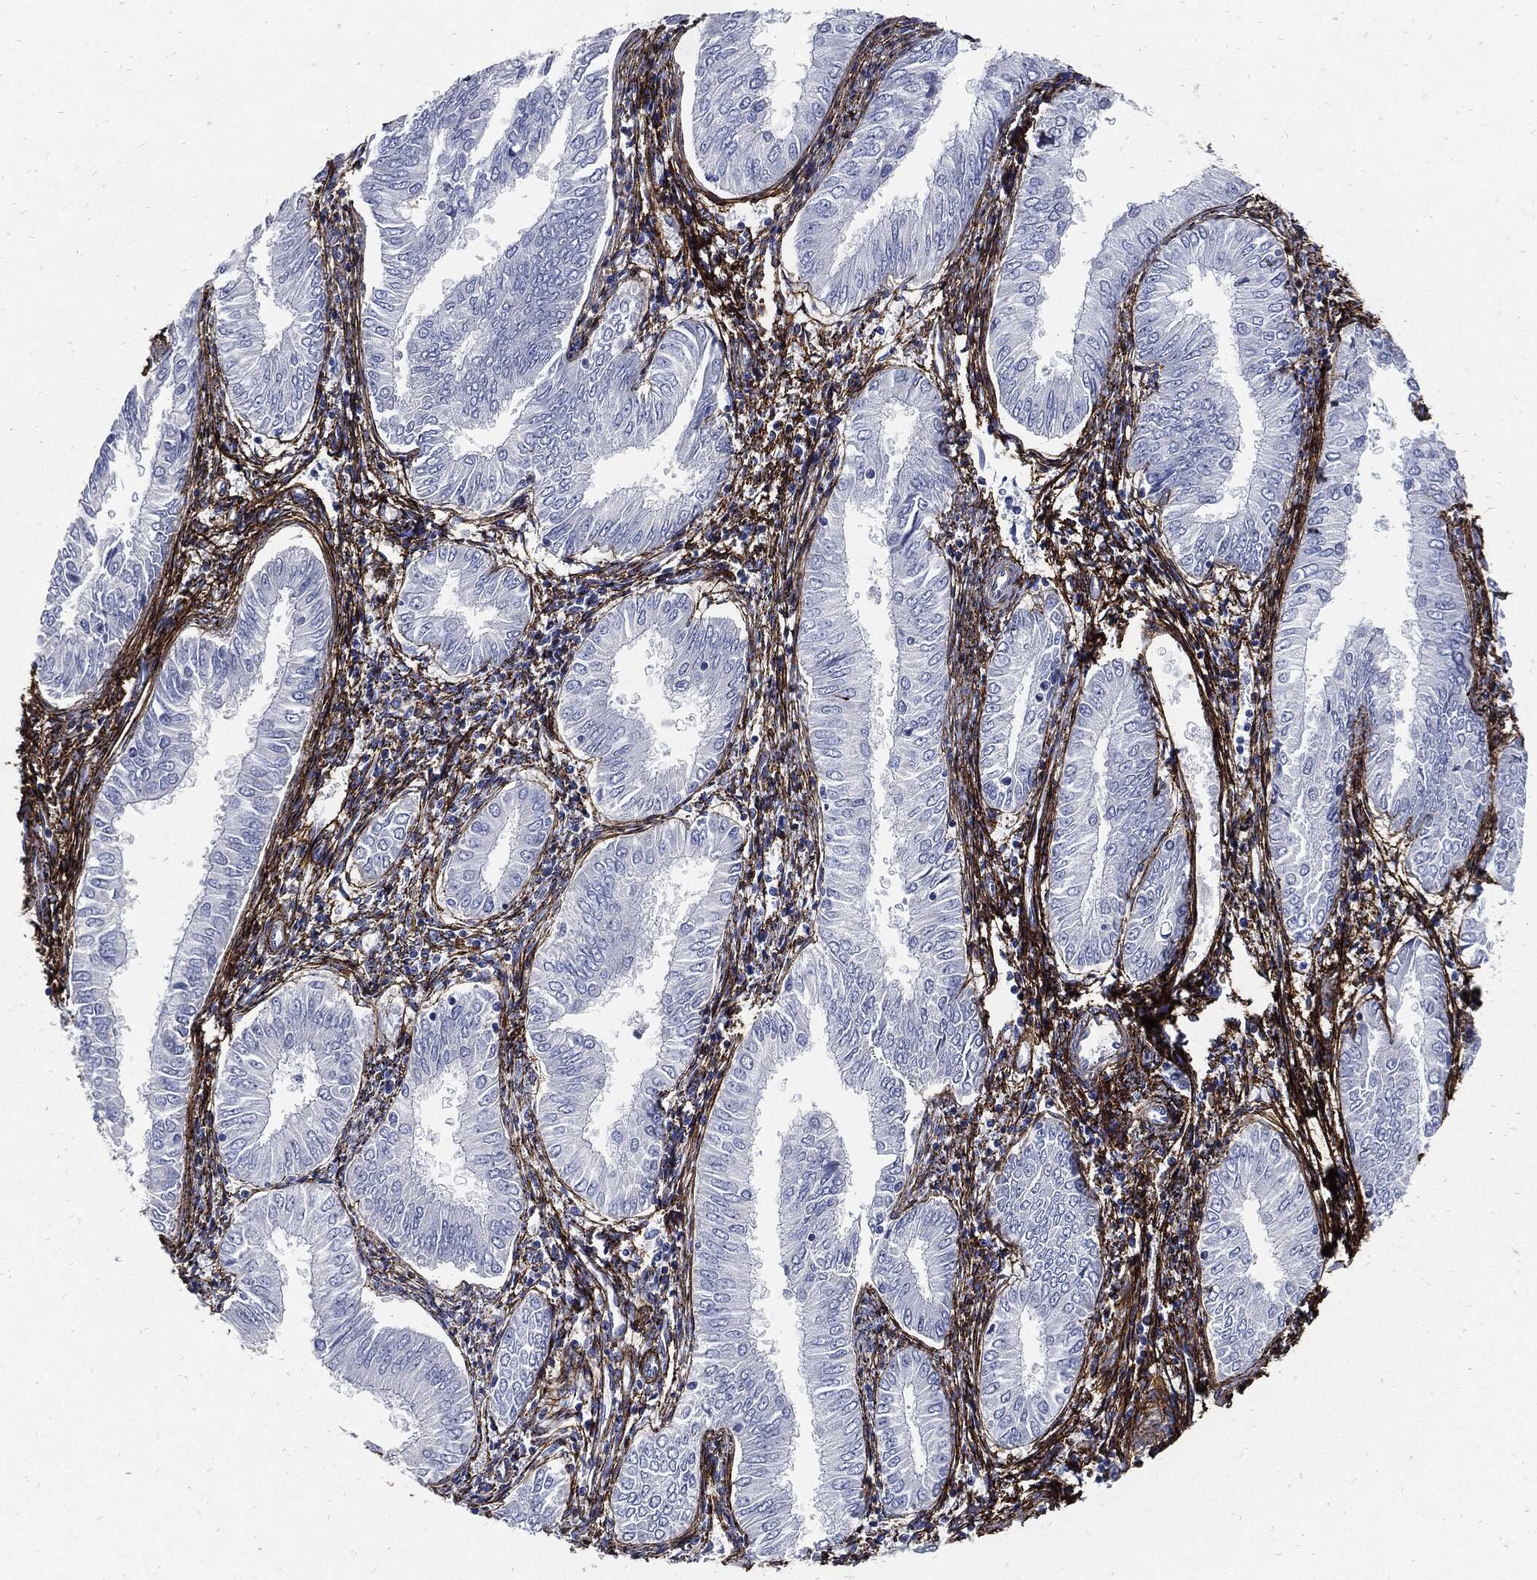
{"staining": {"intensity": "negative", "quantity": "none", "location": "none"}, "tissue": "endometrial cancer", "cell_type": "Tumor cells", "image_type": "cancer", "snomed": [{"axis": "morphology", "description": "Adenocarcinoma, NOS"}, {"axis": "topography", "description": "Endometrium"}], "caption": "Protein analysis of endometrial cancer (adenocarcinoma) shows no significant positivity in tumor cells.", "gene": "FBN1", "patient": {"sex": "female", "age": 53}}